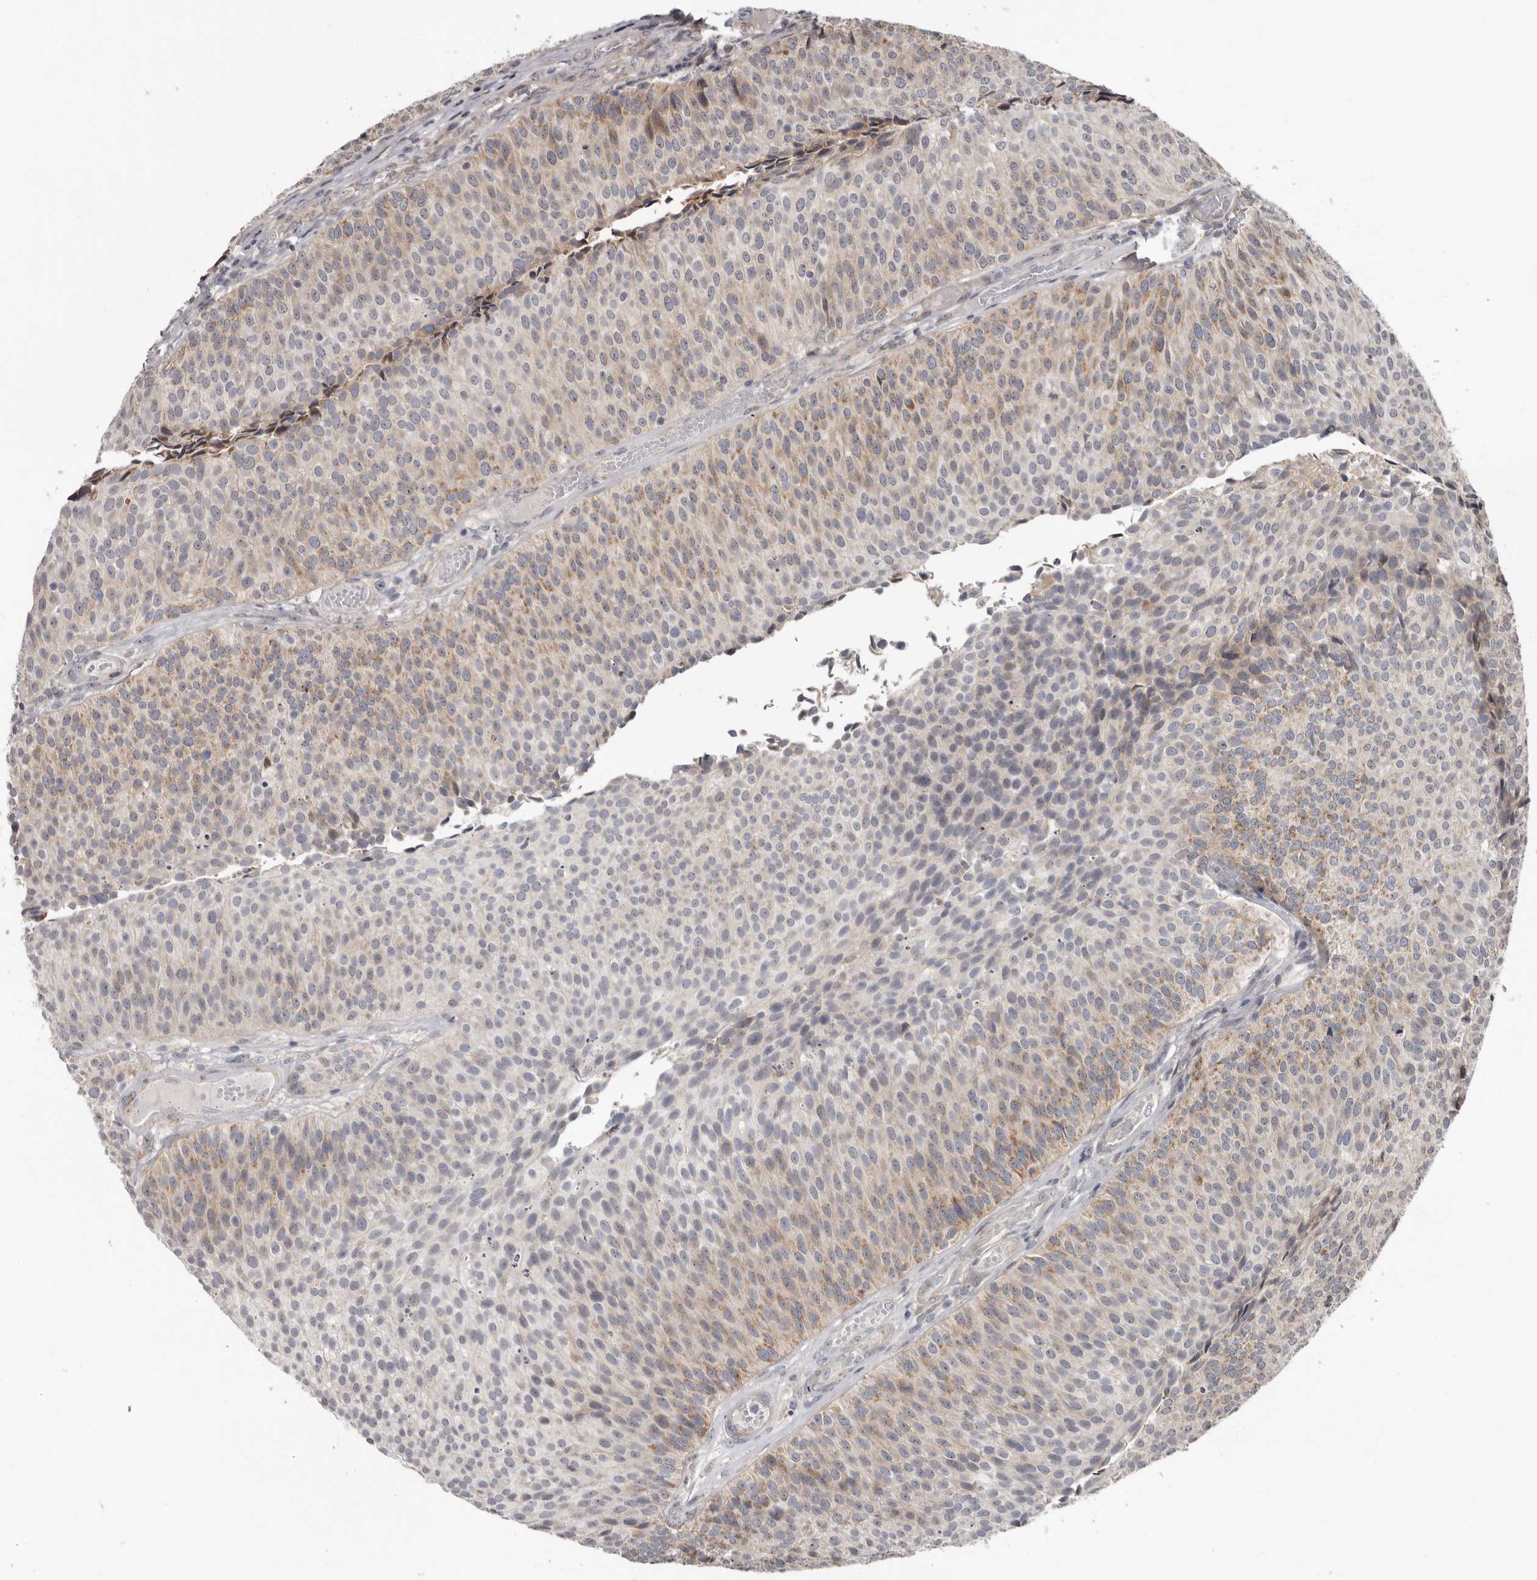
{"staining": {"intensity": "moderate", "quantity": "25%-75%", "location": "cytoplasmic/membranous"}, "tissue": "urothelial cancer", "cell_type": "Tumor cells", "image_type": "cancer", "snomed": [{"axis": "morphology", "description": "Urothelial carcinoma, Low grade"}, {"axis": "topography", "description": "Urinary bladder"}], "caption": "Immunohistochemistry (IHC) (DAB (3,3'-diaminobenzidine)) staining of urothelial carcinoma (low-grade) demonstrates moderate cytoplasmic/membranous protein positivity in about 25%-75% of tumor cells. The protein of interest is shown in brown color, while the nuclei are stained blue.", "gene": "BAD", "patient": {"sex": "male", "age": 86}}